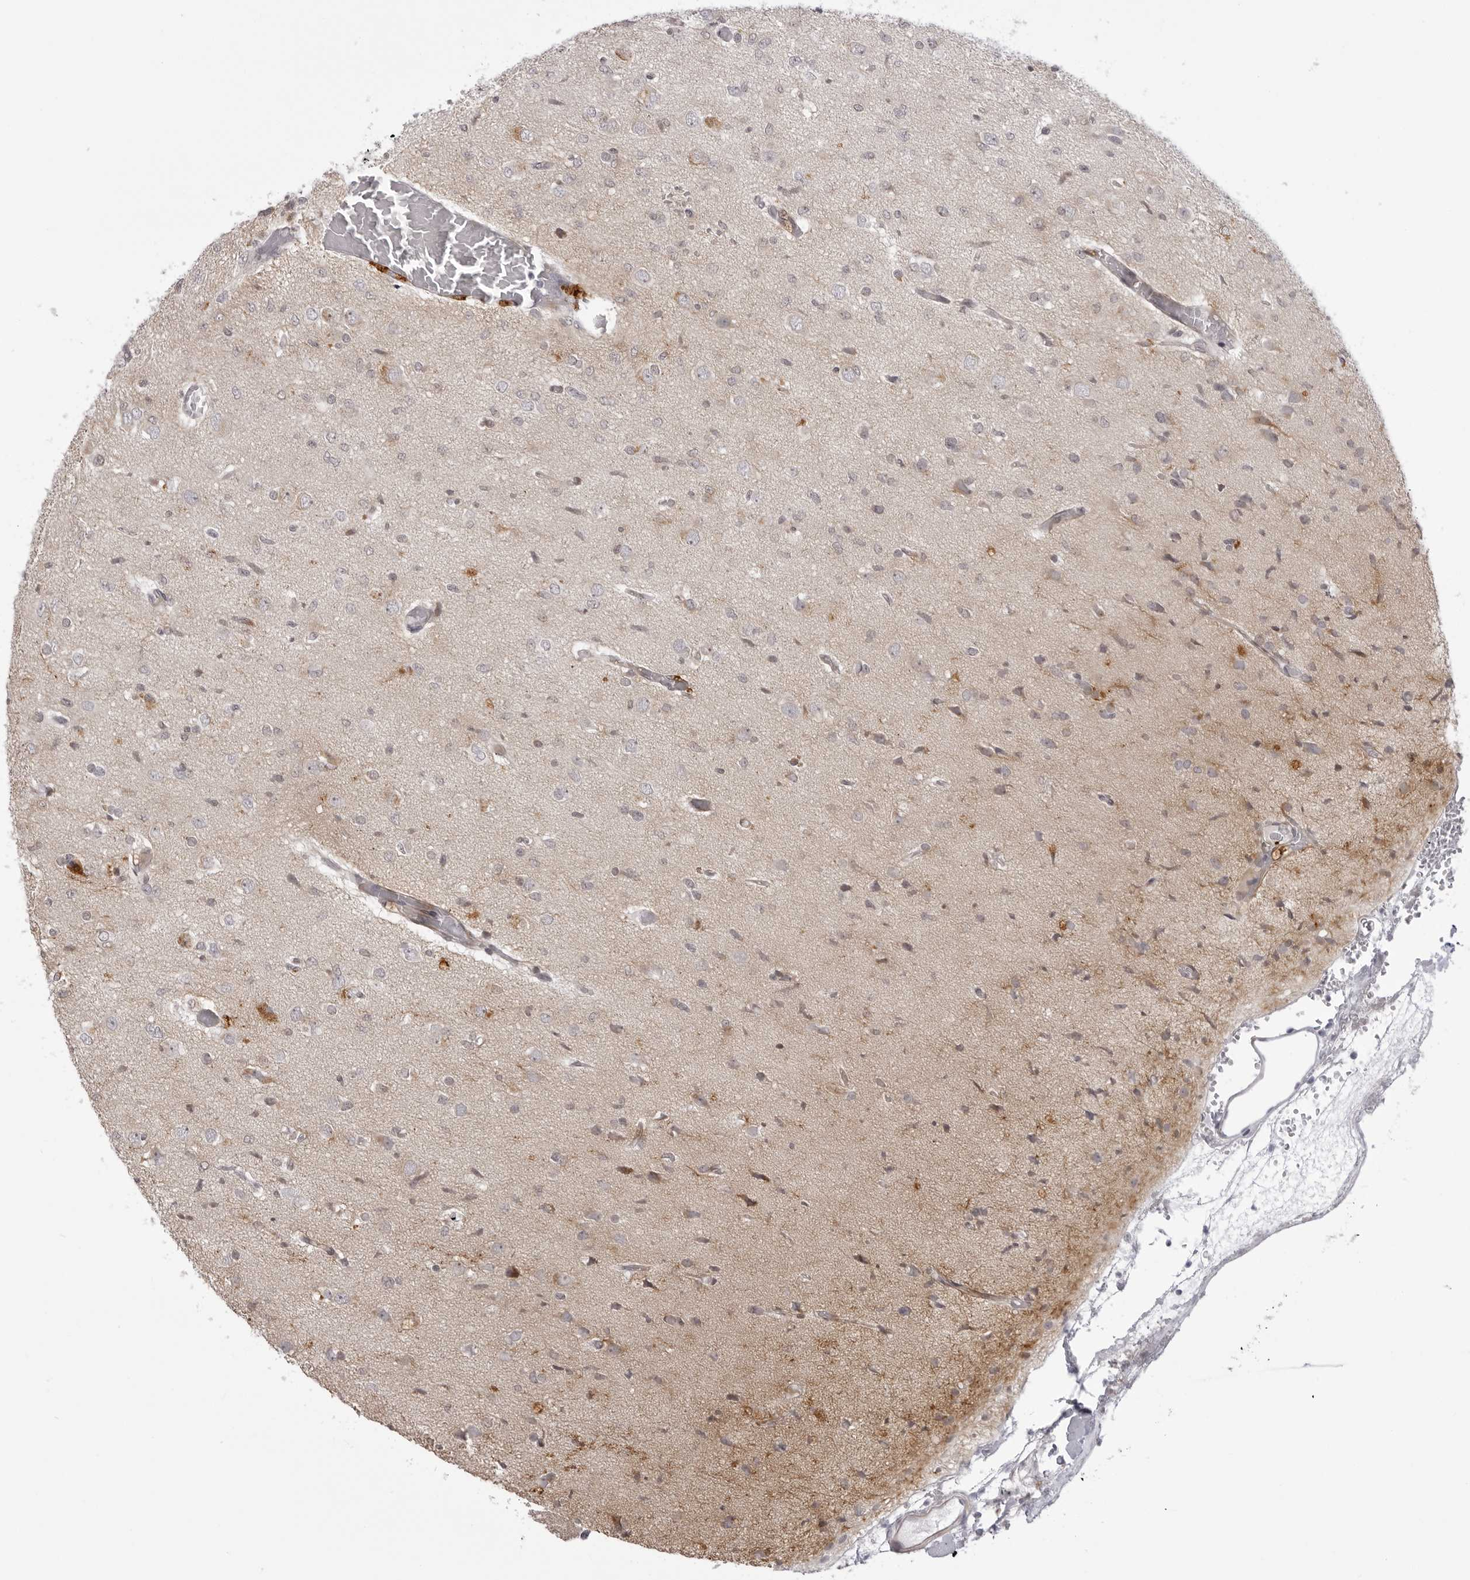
{"staining": {"intensity": "negative", "quantity": "none", "location": "none"}, "tissue": "glioma", "cell_type": "Tumor cells", "image_type": "cancer", "snomed": [{"axis": "morphology", "description": "Glioma, malignant, High grade"}, {"axis": "topography", "description": "Brain"}], "caption": "Immunohistochemistry photomicrograph of neoplastic tissue: human malignant high-grade glioma stained with DAB reveals no significant protein expression in tumor cells.", "gene": "SUGCT", "patient": {"sex": "female", "age": 59}}